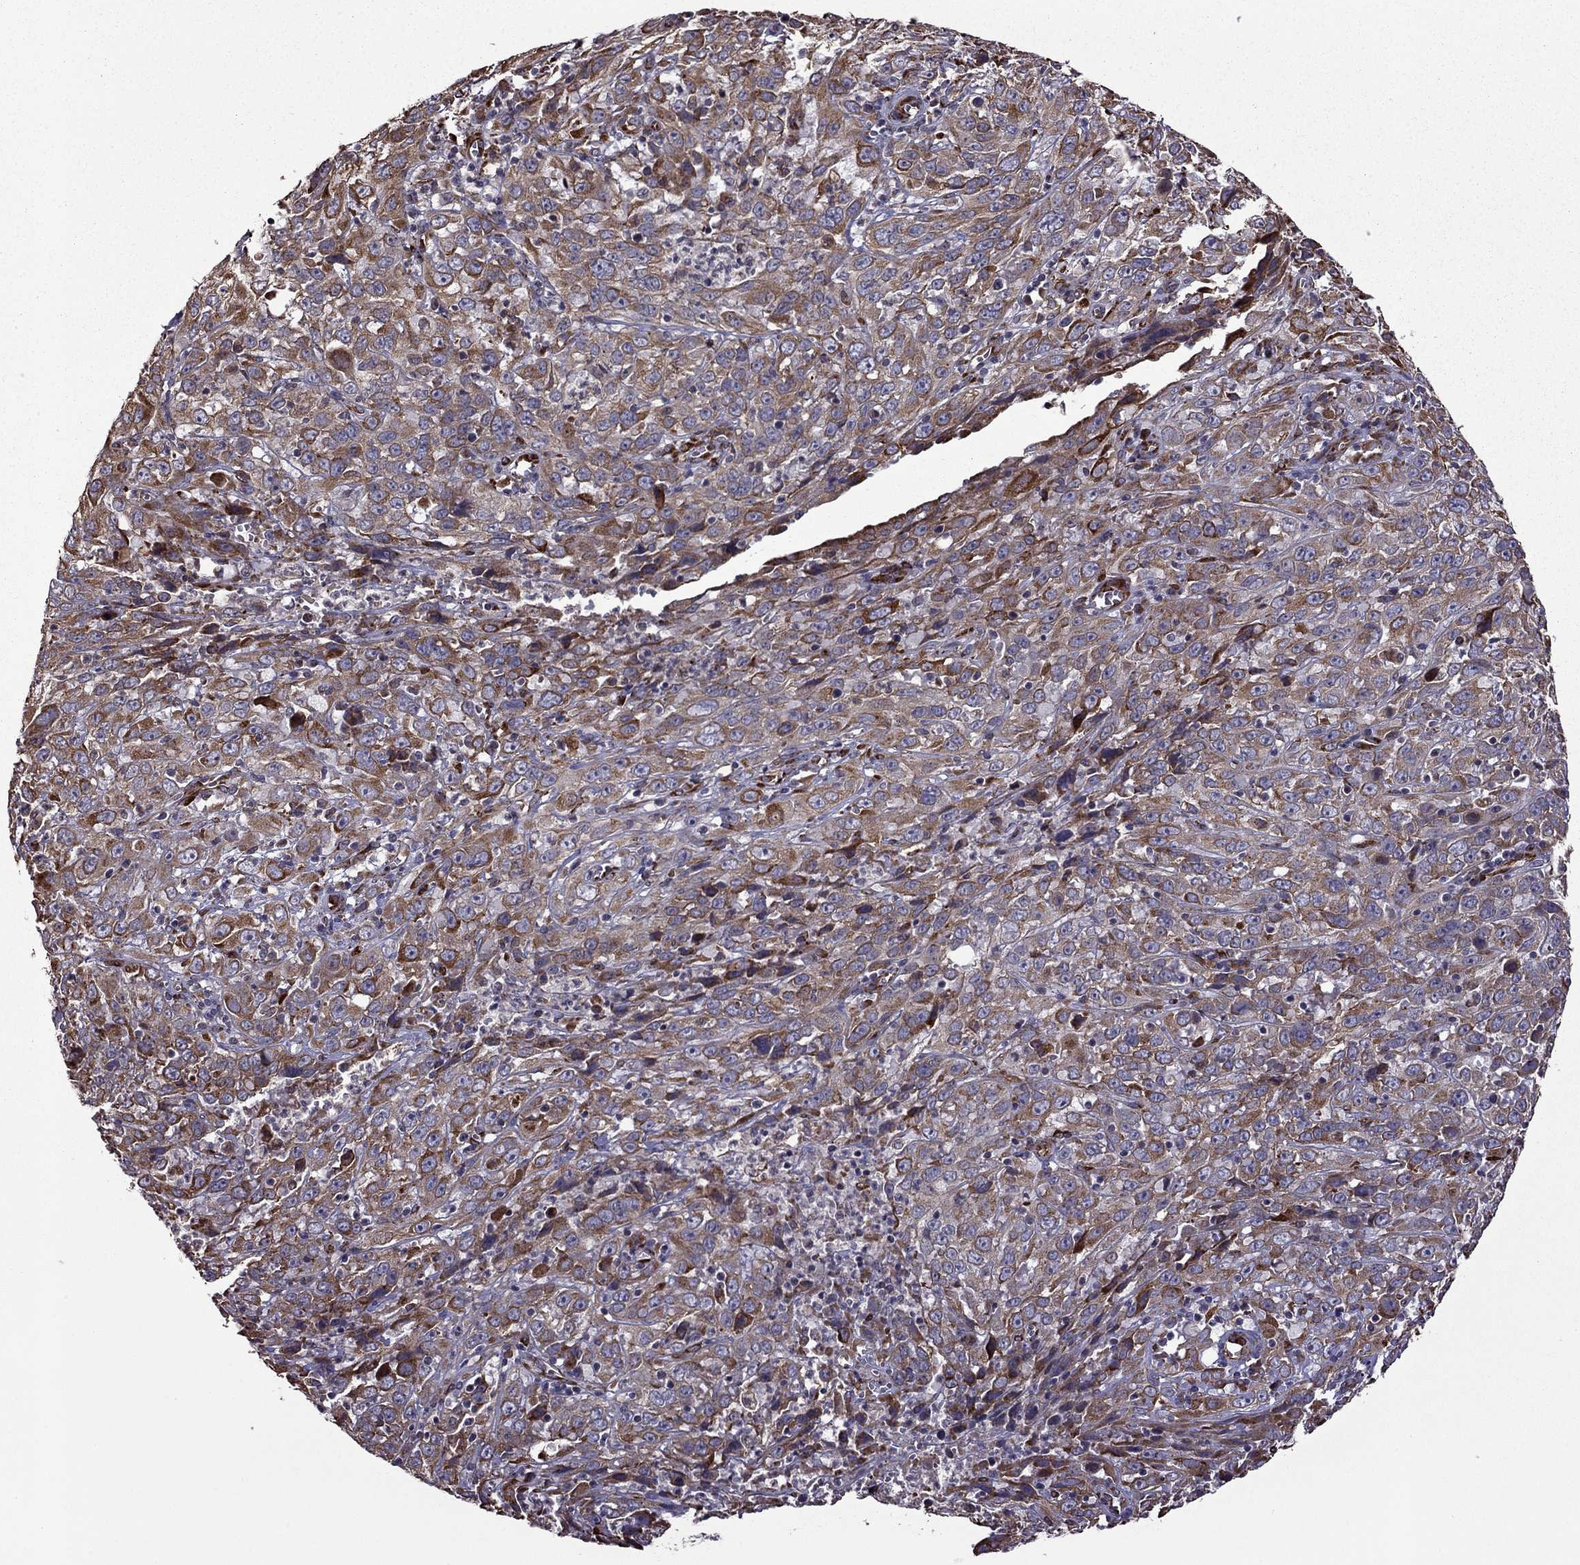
{"staining": {"intensity": "moderate", "quantity": ">75%", "location": "cytoplasmic/membranous"}, "tissue": "cervical cancer", "cell_type": "Tumor cells", "image_type": "cancer", "snomed": [{"axis": "morphology", "description": "Squamous cell carcinoma, NOS"}, {"axis": "topography", "description": "Cervix"}], "caption": "Cervical cancer (squamous cell carcinoma) stained with a protein marker displays moderate staining in tumor cells.", "gene": "IKBIP", "patient": {"sex": "female", "age": 32}}